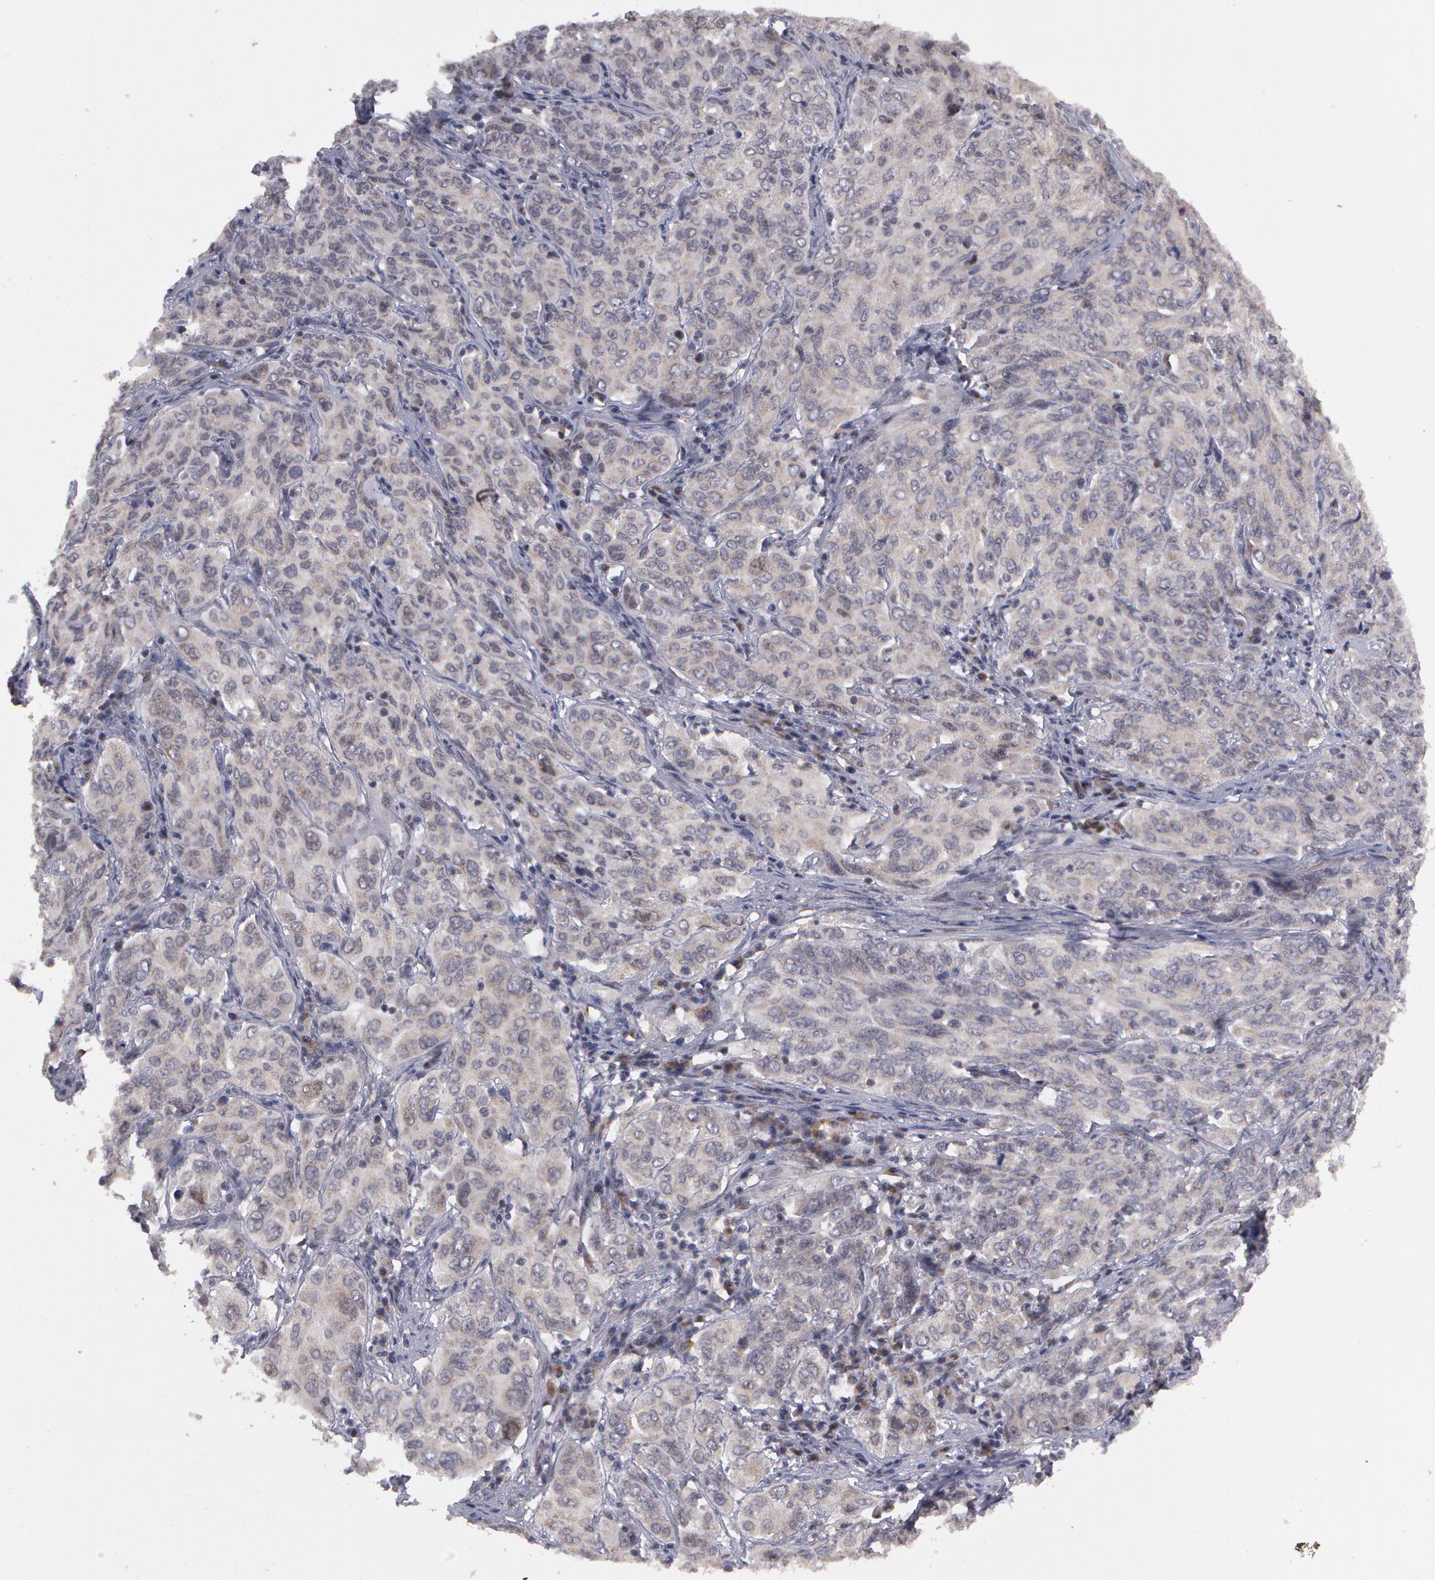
{"staining": {"intensity": "negative", "quantity": "none", "location": "none"}, "tissue": "cervical cancer", "cell_type": "Tumor cells", "image_type": "cancer", "snomed": [{"axis": "morphology", "description": "Squamous cell carcinoma, NOS"}, {"axis": "topography", "description": "Cervix"}], "caption": "Cervical squamous cell carcinoma stained for a protein using IHC shows no expression tumor cells.", "gene": "STX5", "patient": {"sex": "female", "age": 38}}